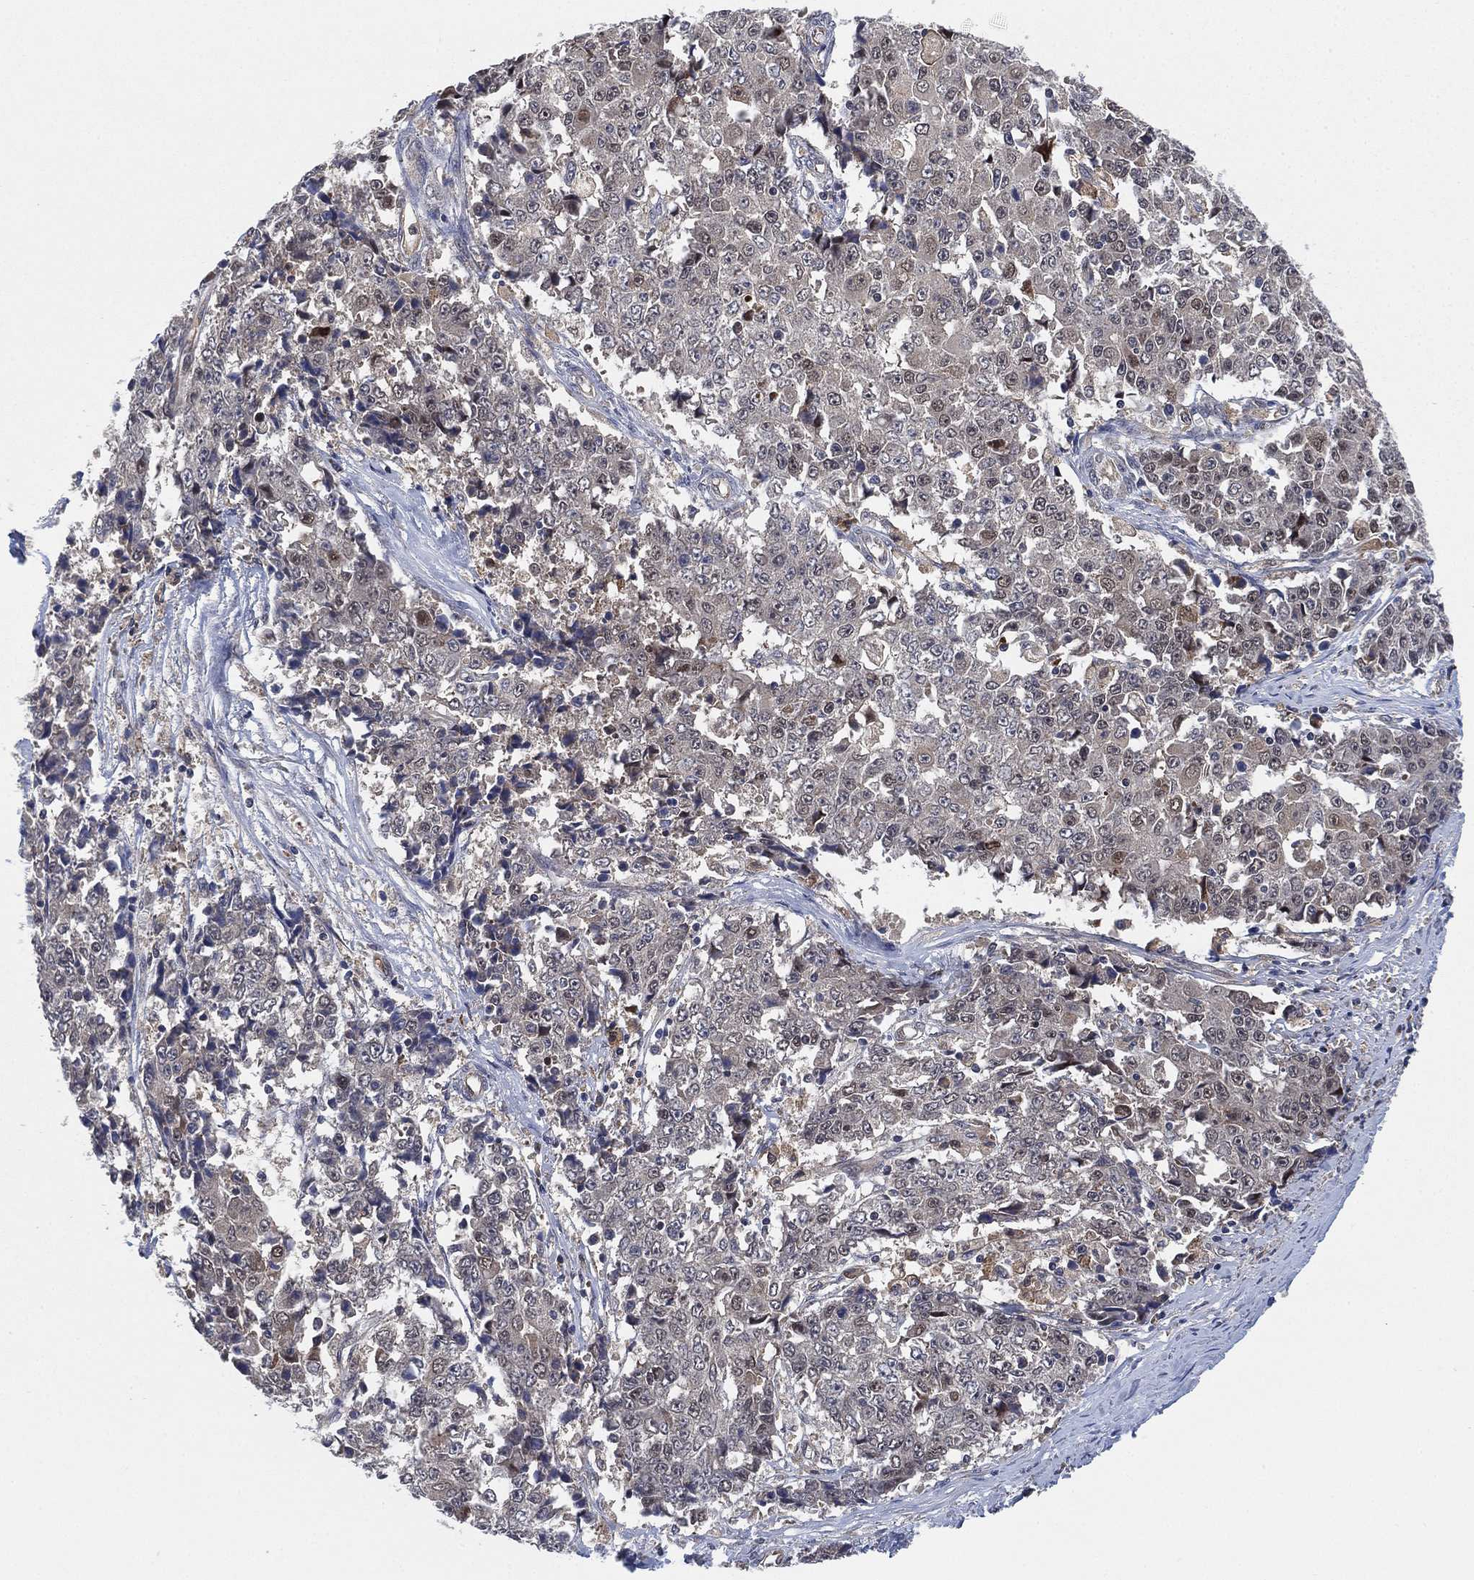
{"staining": {"intensity": "negative", "quantity": "none", "location": "none"}, "tissue": "ovarian cancer", "cell_type": "Tumor cells", "image_type": "cancer", "snomed": [{"axis": "morphology", "description": "Carcinoma, endometroid"}, {"axis": "topography", "description": "Ovary"}], "caption": "DAB (3,3'-diaminobenzidine) immunohistochemical staining of ovarian cancer (endometroid carcinoma) demonstrates no significant staining in tumor cells.", "gene": "FES", "patient": {"sex": "female", "age": 42}}